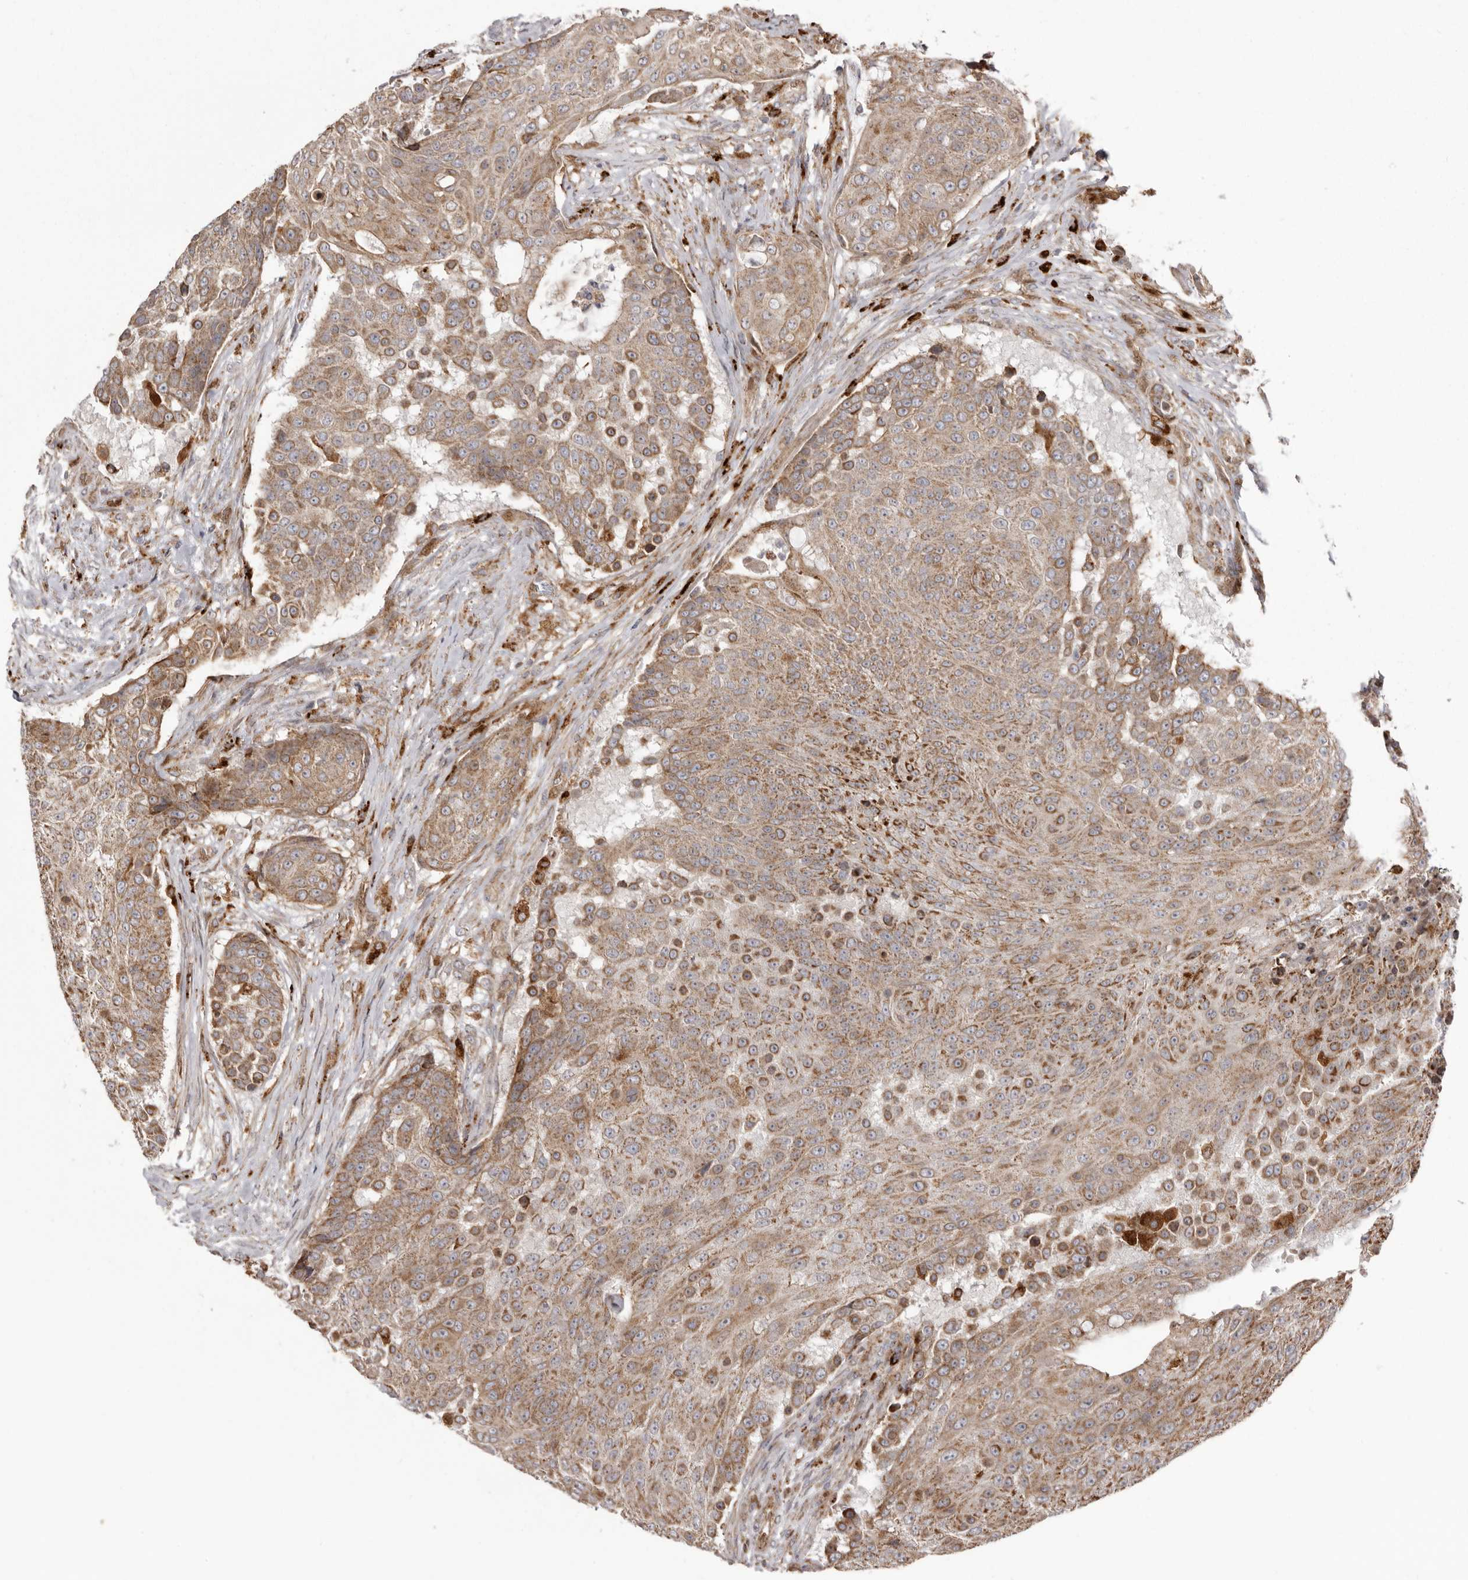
{"staining": {"intensity": "moderate", "quantity": ">75%", "location": "cytoplasmic/membranous"}, "tissue": "urothelial cancer", "cell_type": "Tumor cells", "image_type": "cancer", "snomed": [{"axis": "morphology", "description": "Urothelial carcinoma, High grade"}, {"axis": "topography", "description": "Urinary bladder"}], "caption": "Immunohistochemical staining of urothelial cancer demonstrates moderate cytoplasmic/membranous protein expression in approximately >75% of tumor cells.", "gene": "NUP43", "patient": {"sex": "female", "age": 63}}